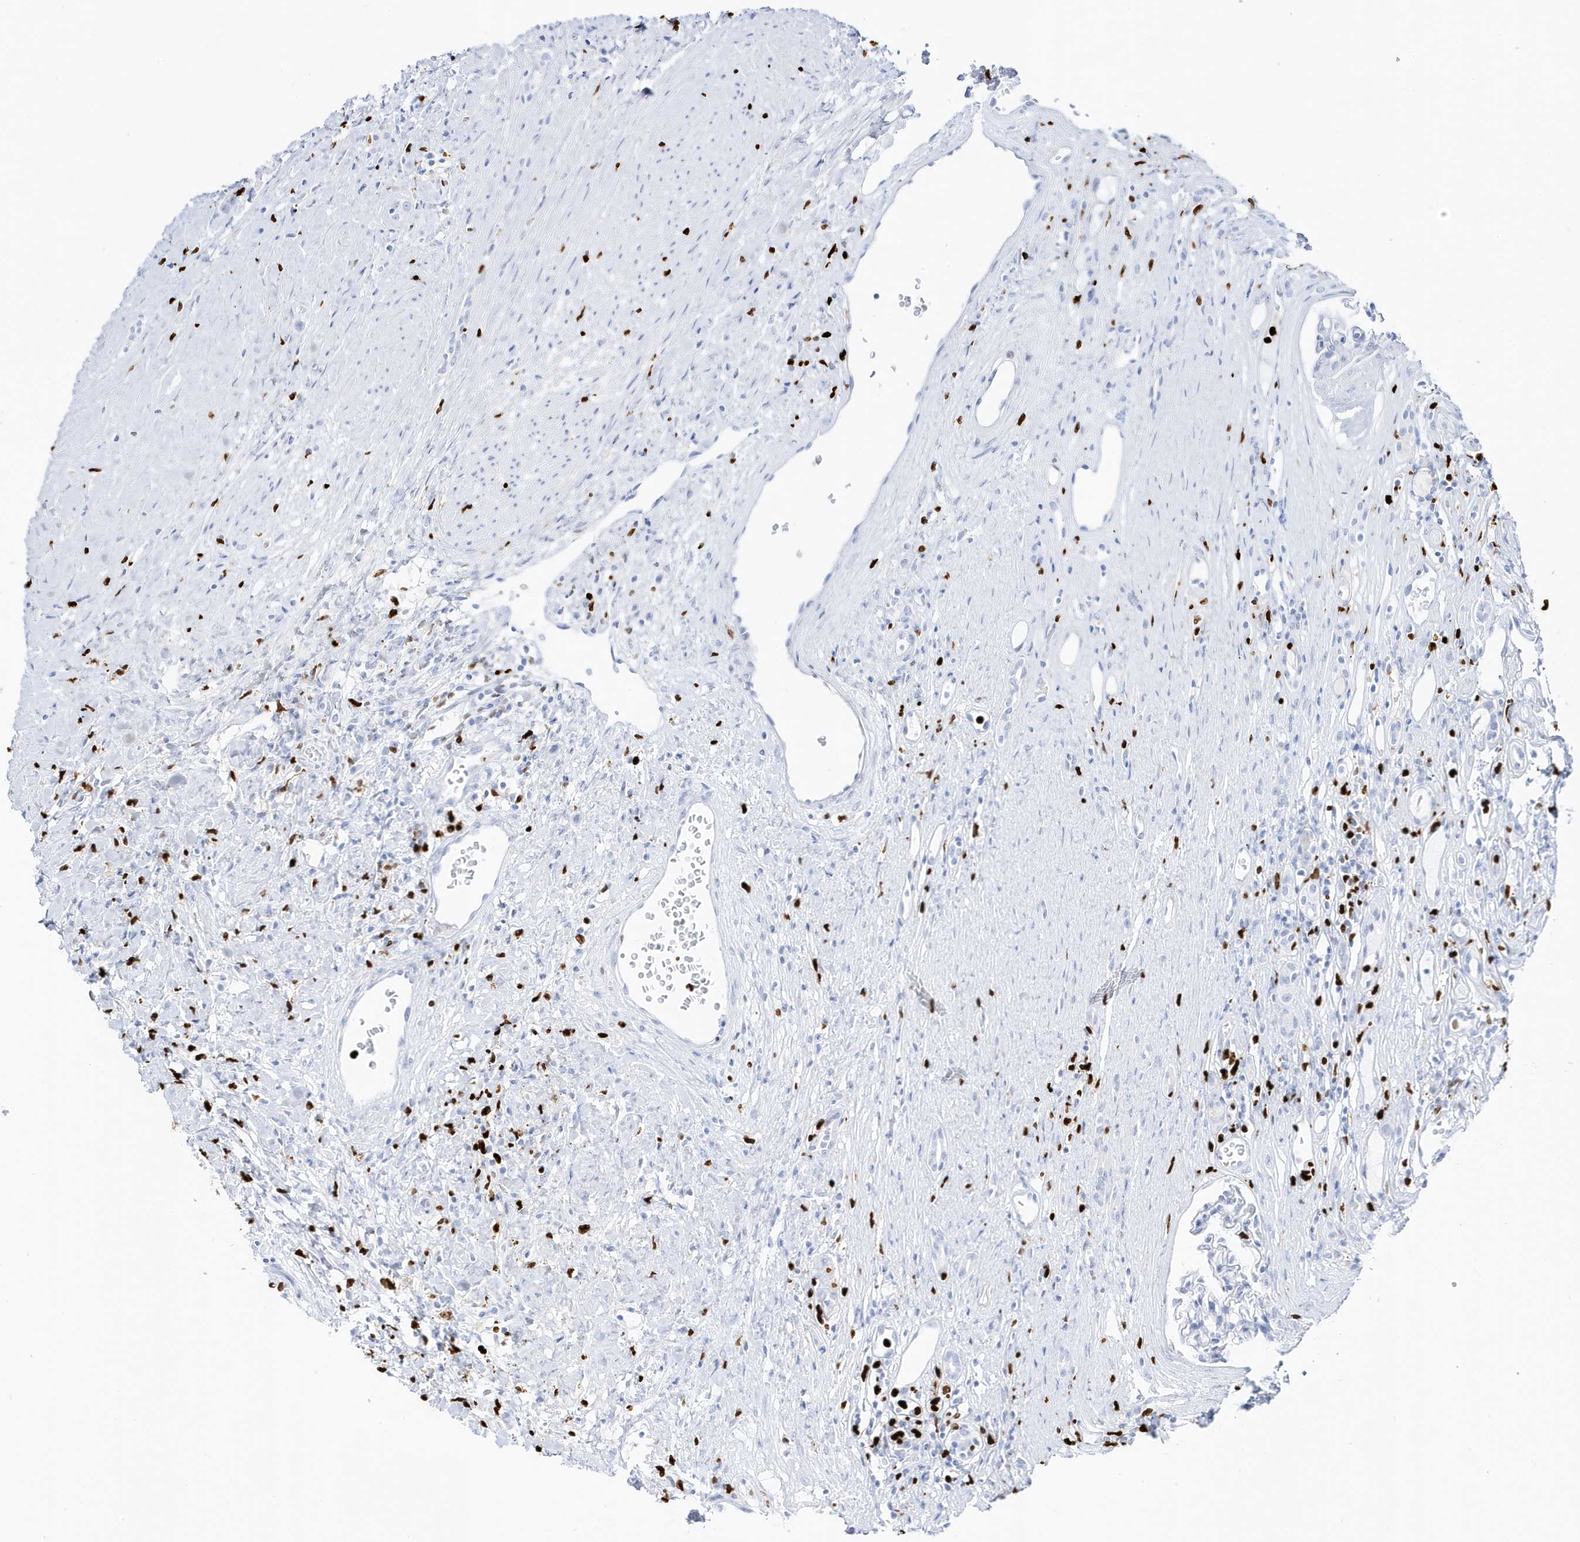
{"staining": {"intensity": "negative", "quantity": "none", "location": "none"}, "tissue": "renal cancer", "cell_type": "Tumor cells", "image_type": "cancer", "snomed": [{"axis": "morphology", "description": "Normal tissue, NOS"}, {"axis": "morphology", "description": "Adenocarcinoma, NOS"}, {"axis": "topography", "description": "Kidney"}], "caption": "Renal cancer (adenocarcinoma) was stained to show a protein in brown. There is no significant expression in tumor cells.", "gene": "MNDA", "patient": {"sex": "male", "age": 68}}